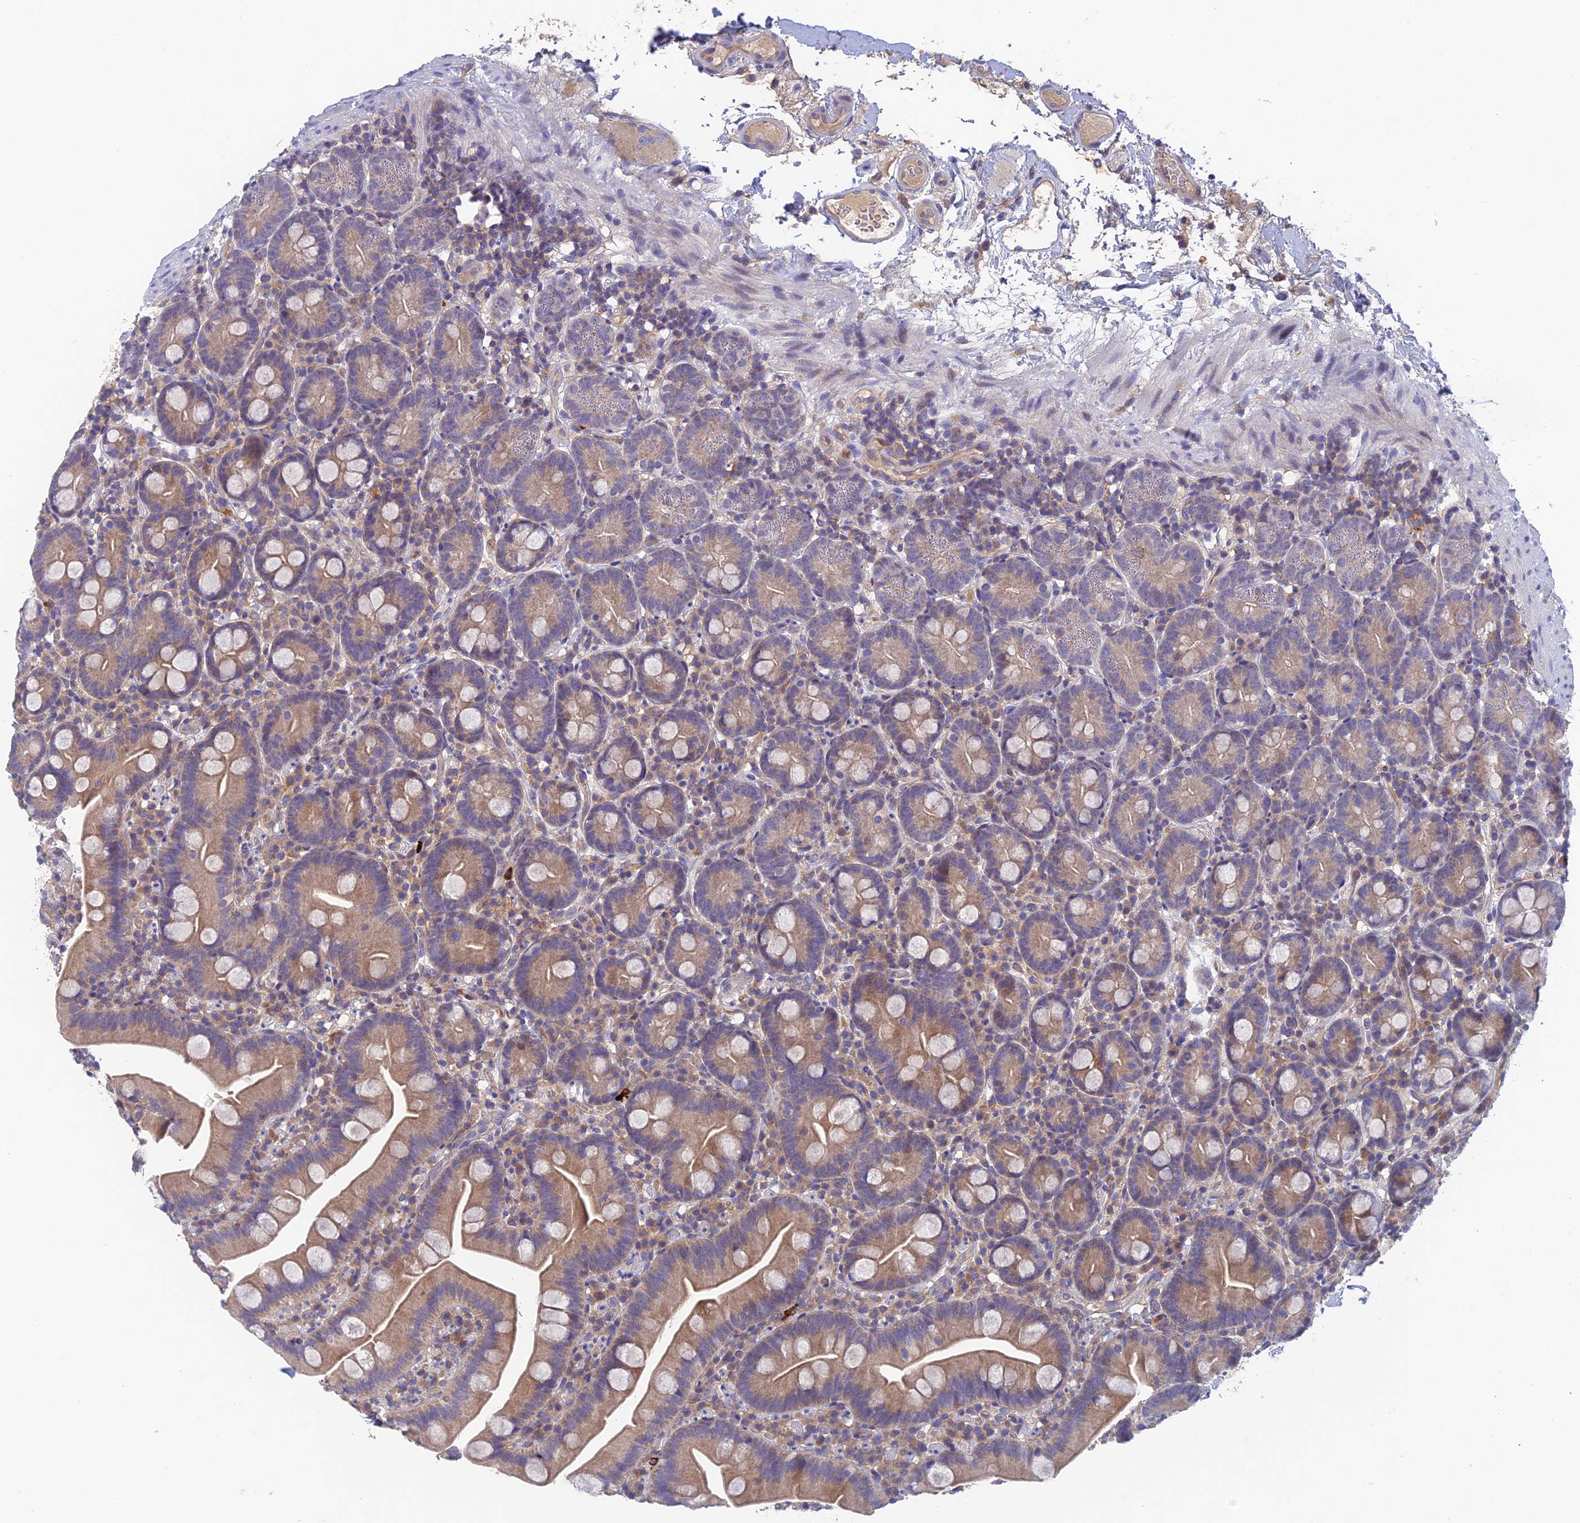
{"staining": {"intensity": "moderate", "quantity": "25%-75%", "location": "cytoplasmic/membranous"}, "tissue": "small intestine", "cell_type": "Glandular cells", "image_type": "normal", "snomed": [{"axis": "morphology", "description": "Normal tissue, NOS"}, {"axis": "topography", "description": "Small intestine"}], "caption": "The photomicrograph exhibits staining of benign small intestine, revealing moderate cytoplasmic/membranous protein positivity (brown color) within glandular cells.", "gene": "ADAMTS13", "patient": {"sex": "female", "age": 68}}